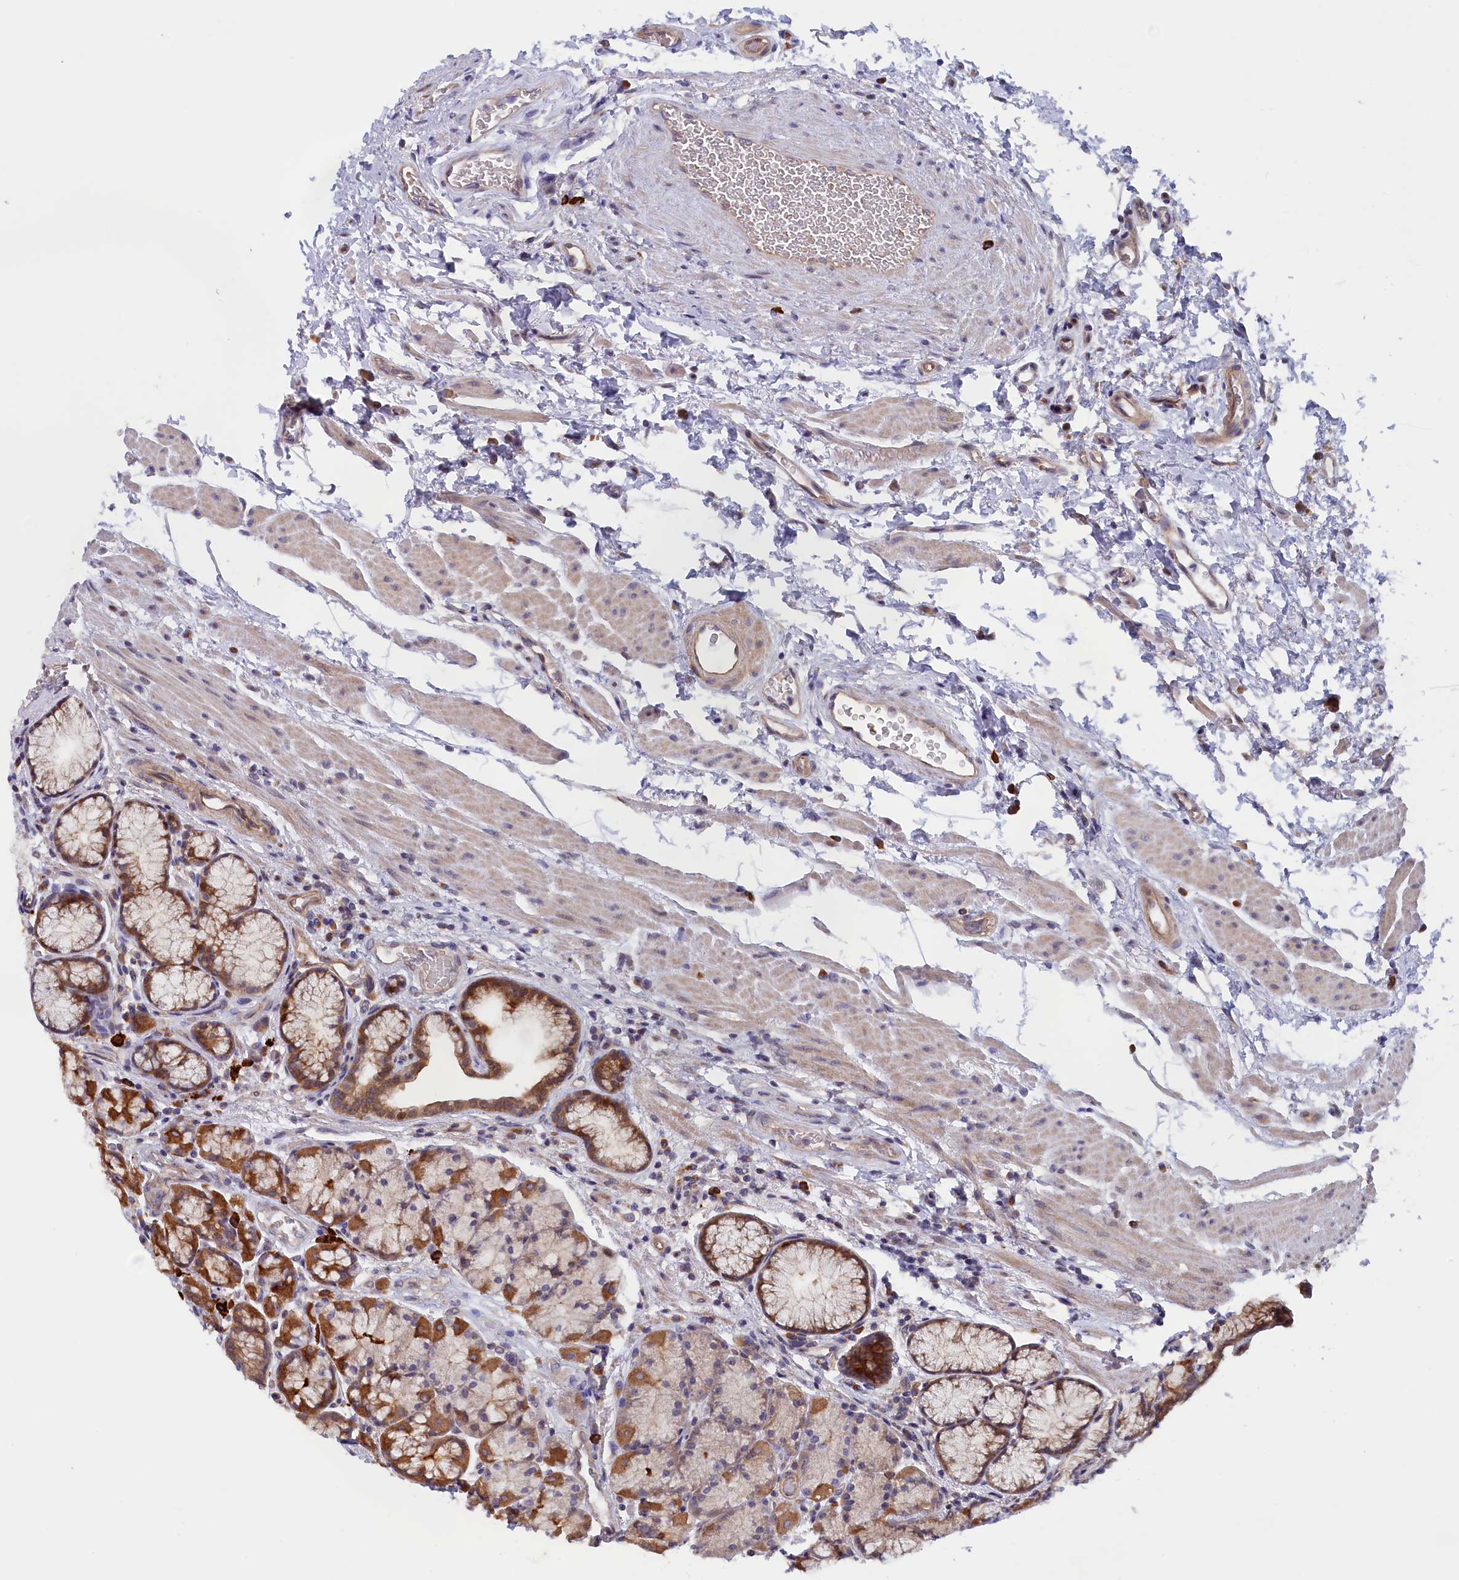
{"staining": {"intensity": "strong", "quantity": "25%-75%", "location": "cytoplasmic/membranous"}, "tissue": "stomach", "cell_type": "Glandular cells", "image_type": "normal", "snomed": [{"axis": "morphology", "description": "Normal tissue, NOS"}, {"axis": "topography", "description": "Stomach"}], "caption": "The immunohistochemical stain highlights strong cytoplasmic/membranous staining in glandular cells of benign stomach. The staining is performed using DAB (3,3'-diaminobenzidine) brown chromogen to label protein expression. The nuclei are counter-stained blue using hematoxylin.", "gene": "JPT2", "patient": {"sex": "male", "age": 63}}